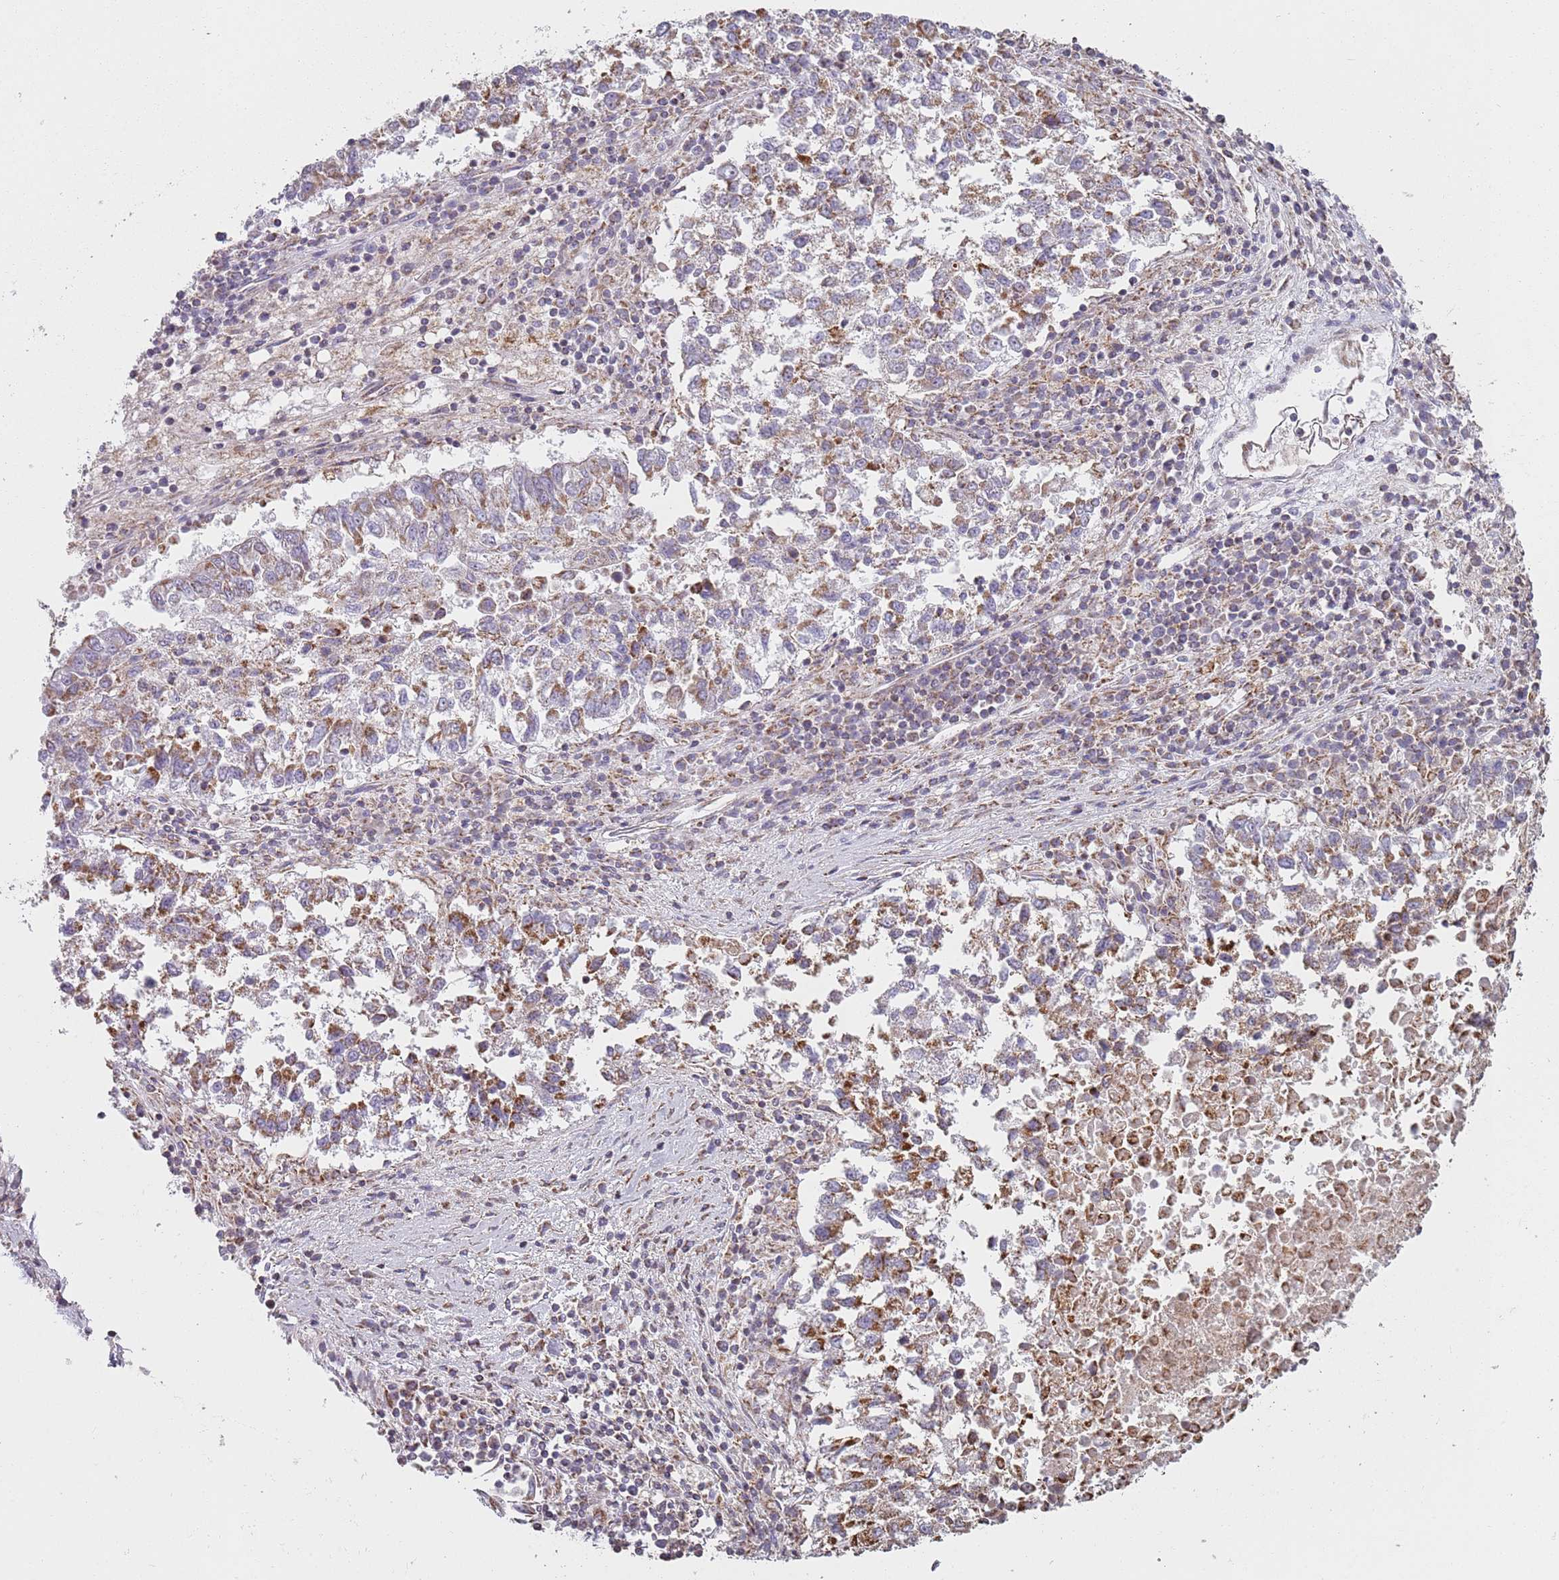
{"staining": {"intensity": "moderate", "quantity": ">75%", "location": "cytoplasmic/membranous"}, "tissue": "lung cancer", "cell_type": "Tumor cells", "image_type": "cancer", "snomed": [{"axis": "morphology", "description": "Squamous cell carcinoma, NOS"}, {"axis": "topography", "description": "Lung"}], "caption": "Immunohistochemical staining of human lung cancer shows moderate cytoplasmic/membranous protein staining in approximately >75% of tumor cells.", "gene": "GAS8", "patient": {"sex": "male", "age": 73}}